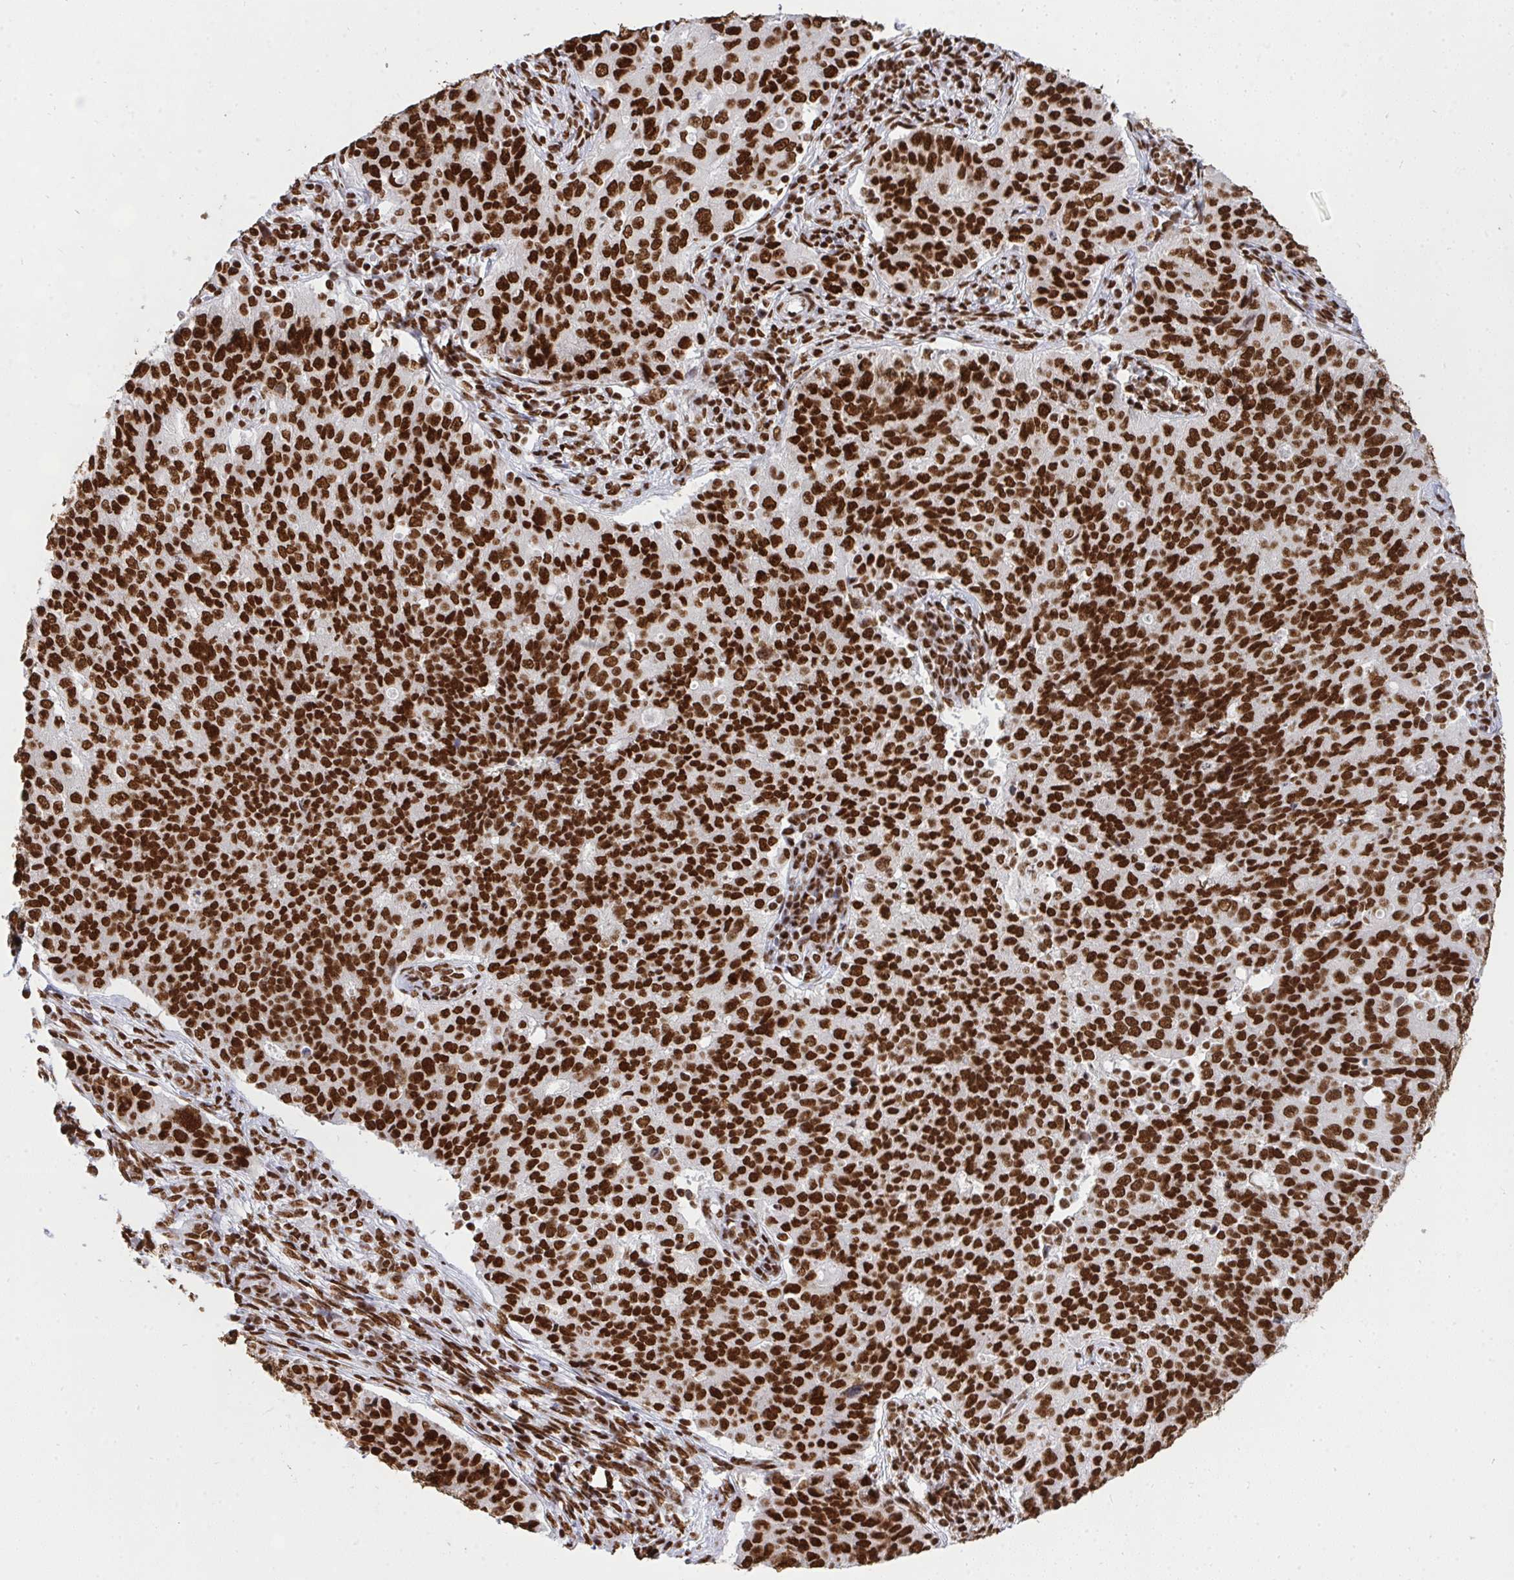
{"staining": {"intensity": "strong", "quantity": ">75%", "location": "nuclear"}, "tissue": "endometrial cancer", "cell_type": "Tumor cells", "image_type": "cancer", "snomed": [{"axis": "morphology", "description": "Adenocarcinoma, NOS"}, {"axis": "topography", "description": "Endometrium"}], "caption": "This is an image of immunohistochemistry staining of endometrial cancer (adenocarcinoma), which shows strong staining in the nuclear of tumor cells.", "gene": "HNRNPL", "patient": {"sex": "female", "age": 43}}